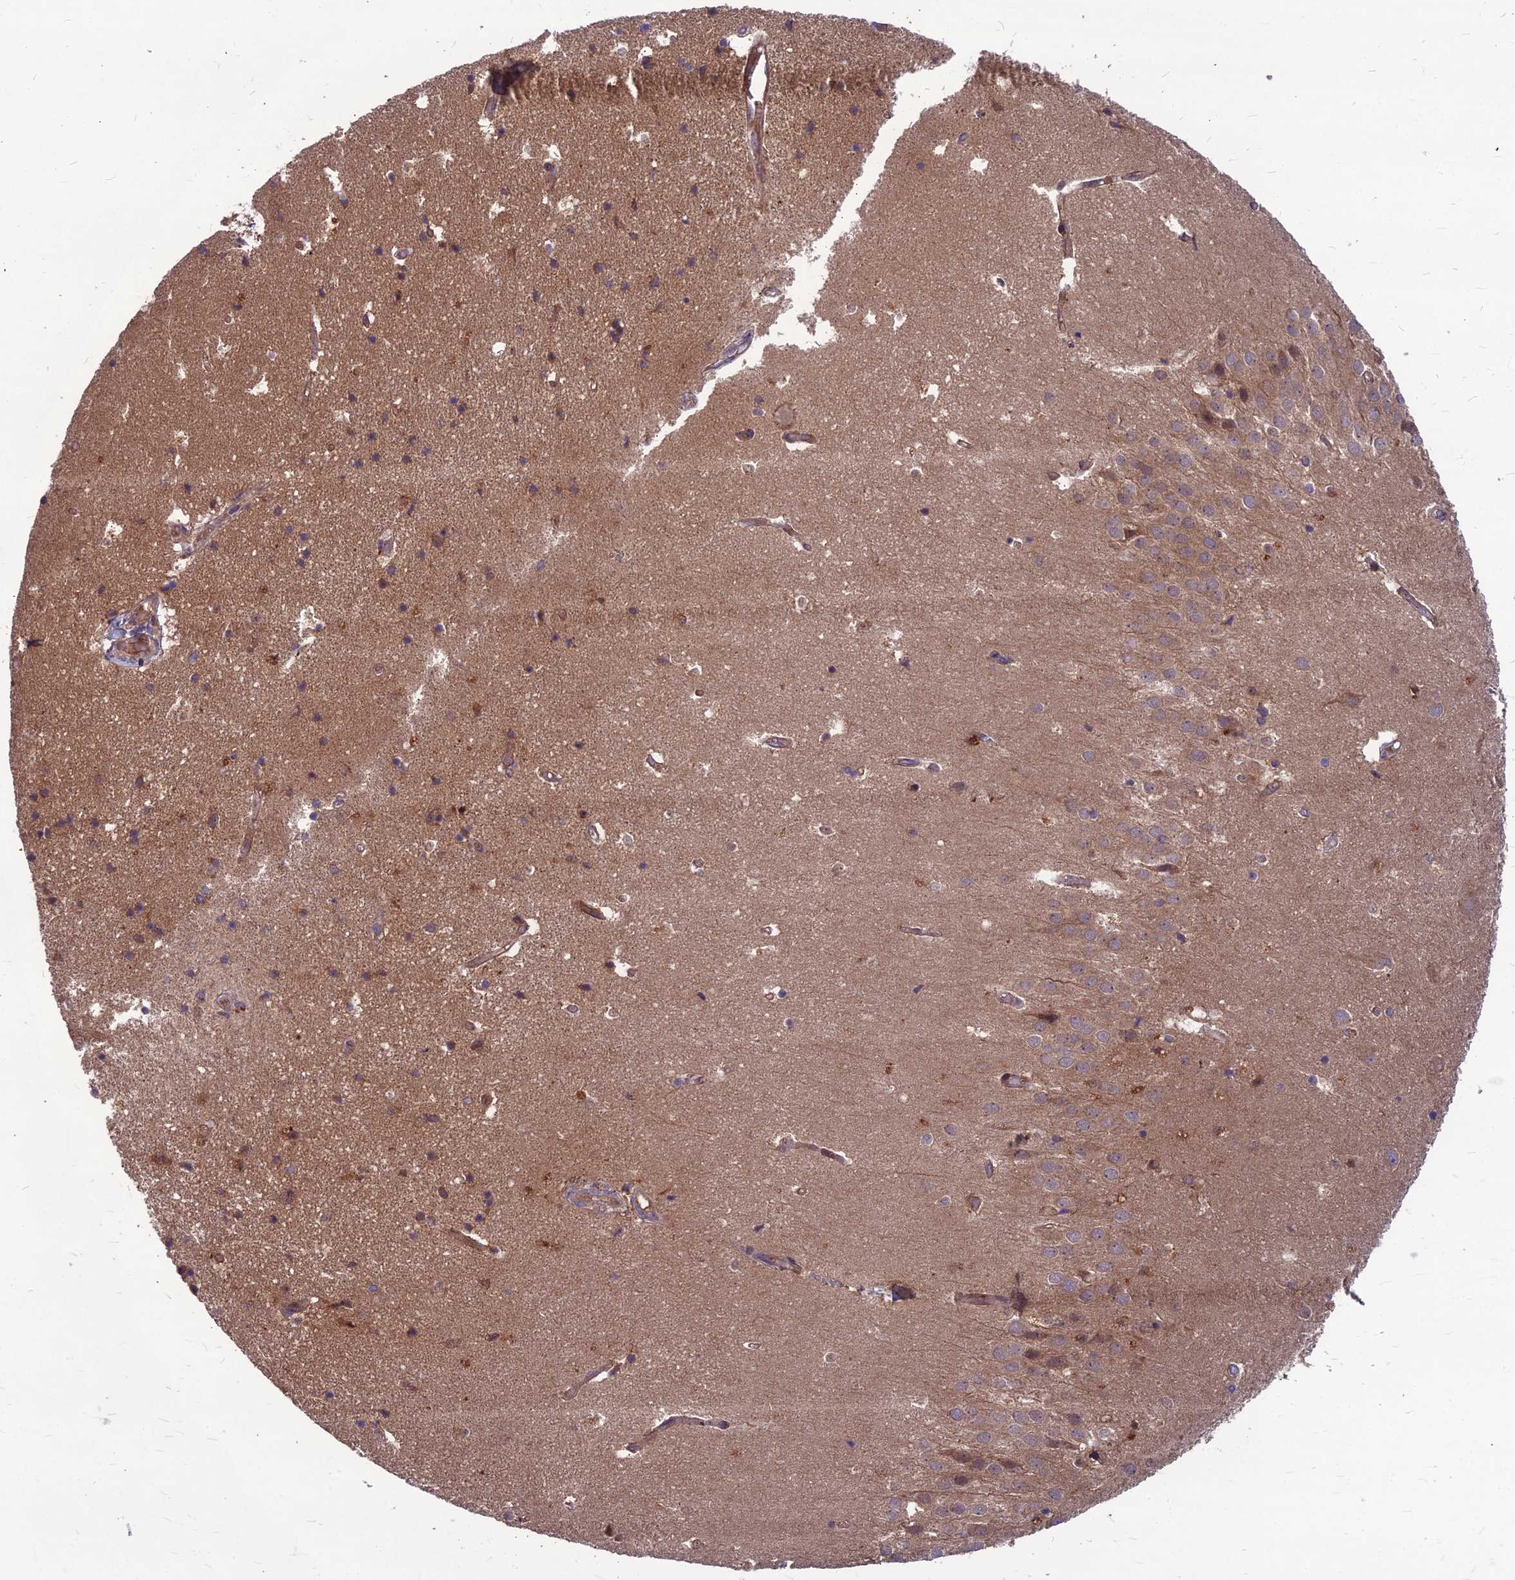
{"staining": {"intensity": "moderate", "quantity": "<25%", "location": "cytoplasmic/membranous"}, "tissue": "hippocampus", "cell_type": "Glial cells", "image_type": "normal", "snomed": [{"axis": "morphology", "description": "Normal tissue, NOS"}, {"axis": "topography", "description": "Hippocampus"}], "caption": "Moderate cytoplasmic/membranous protein positivity is seen in approximately <25% of glial cells in hippocampus. Nuclei are stained in blue.", "gene": "MFSD8", "patient": {"sex": "female", "age": 52}}